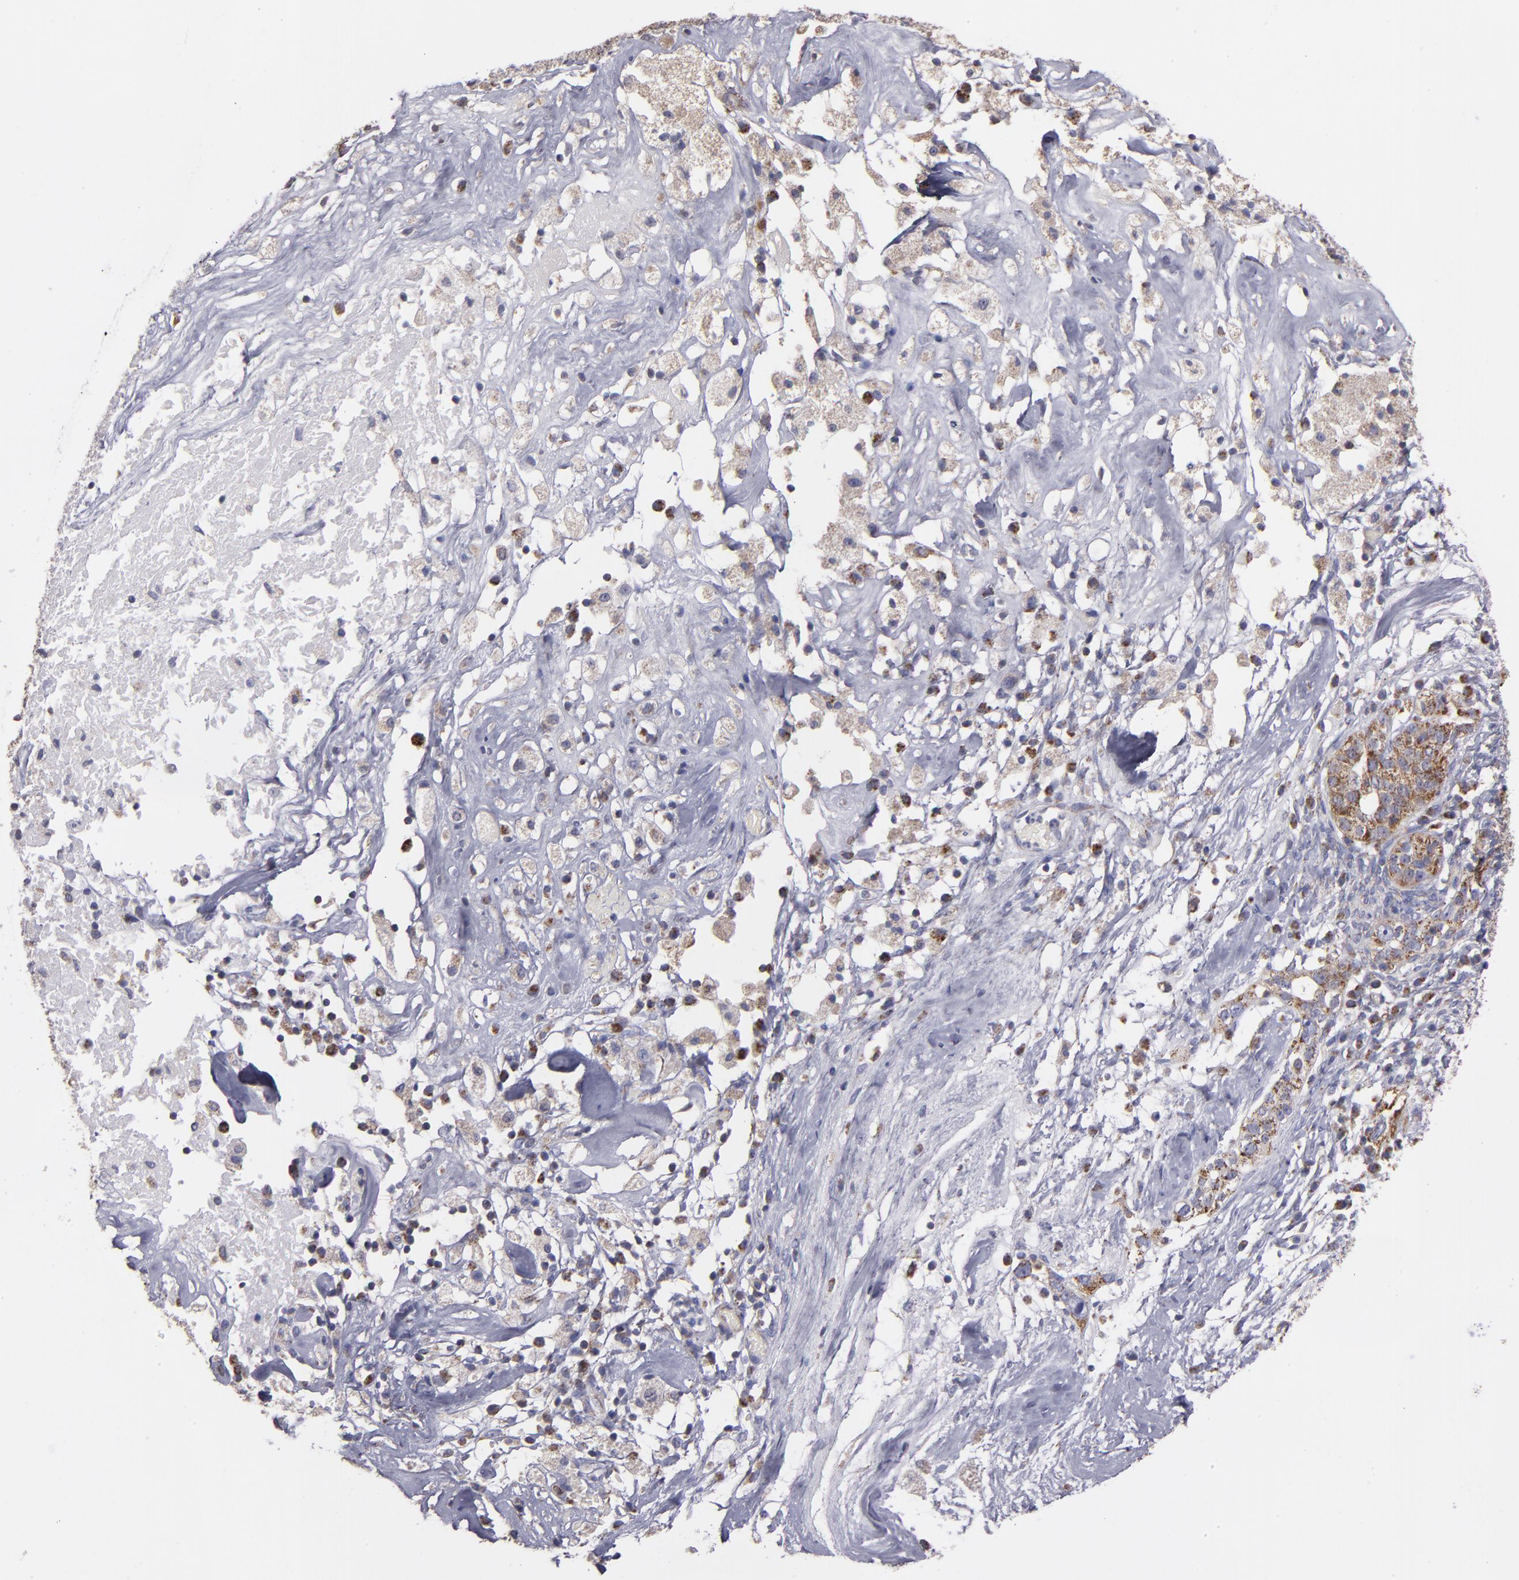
{"staining": {"intensity": "moderate", "quantity": "<25%", "location": "cytoplasmic/membranous"}, "tissue": "ovarian cancer", "cell_type": "Tumor cells", "image_type": "cancer", "snomed": [{"axis": "morphology", "description": "Normal tissue, NOS"}, {"axis": "morphology", "description": "Cystadenocarcinoma, serous, NOS"}, {"axis": "topography", "description": "Ovary"}], "caption": "Immunohistochemical staining of human ovarian cancer displays low levels of moderate cytoplasmic/membranous protein staining in about <25% of tumor cells.", "gene": "CLTA", "patient": {"sex": "female", "age": 62}}